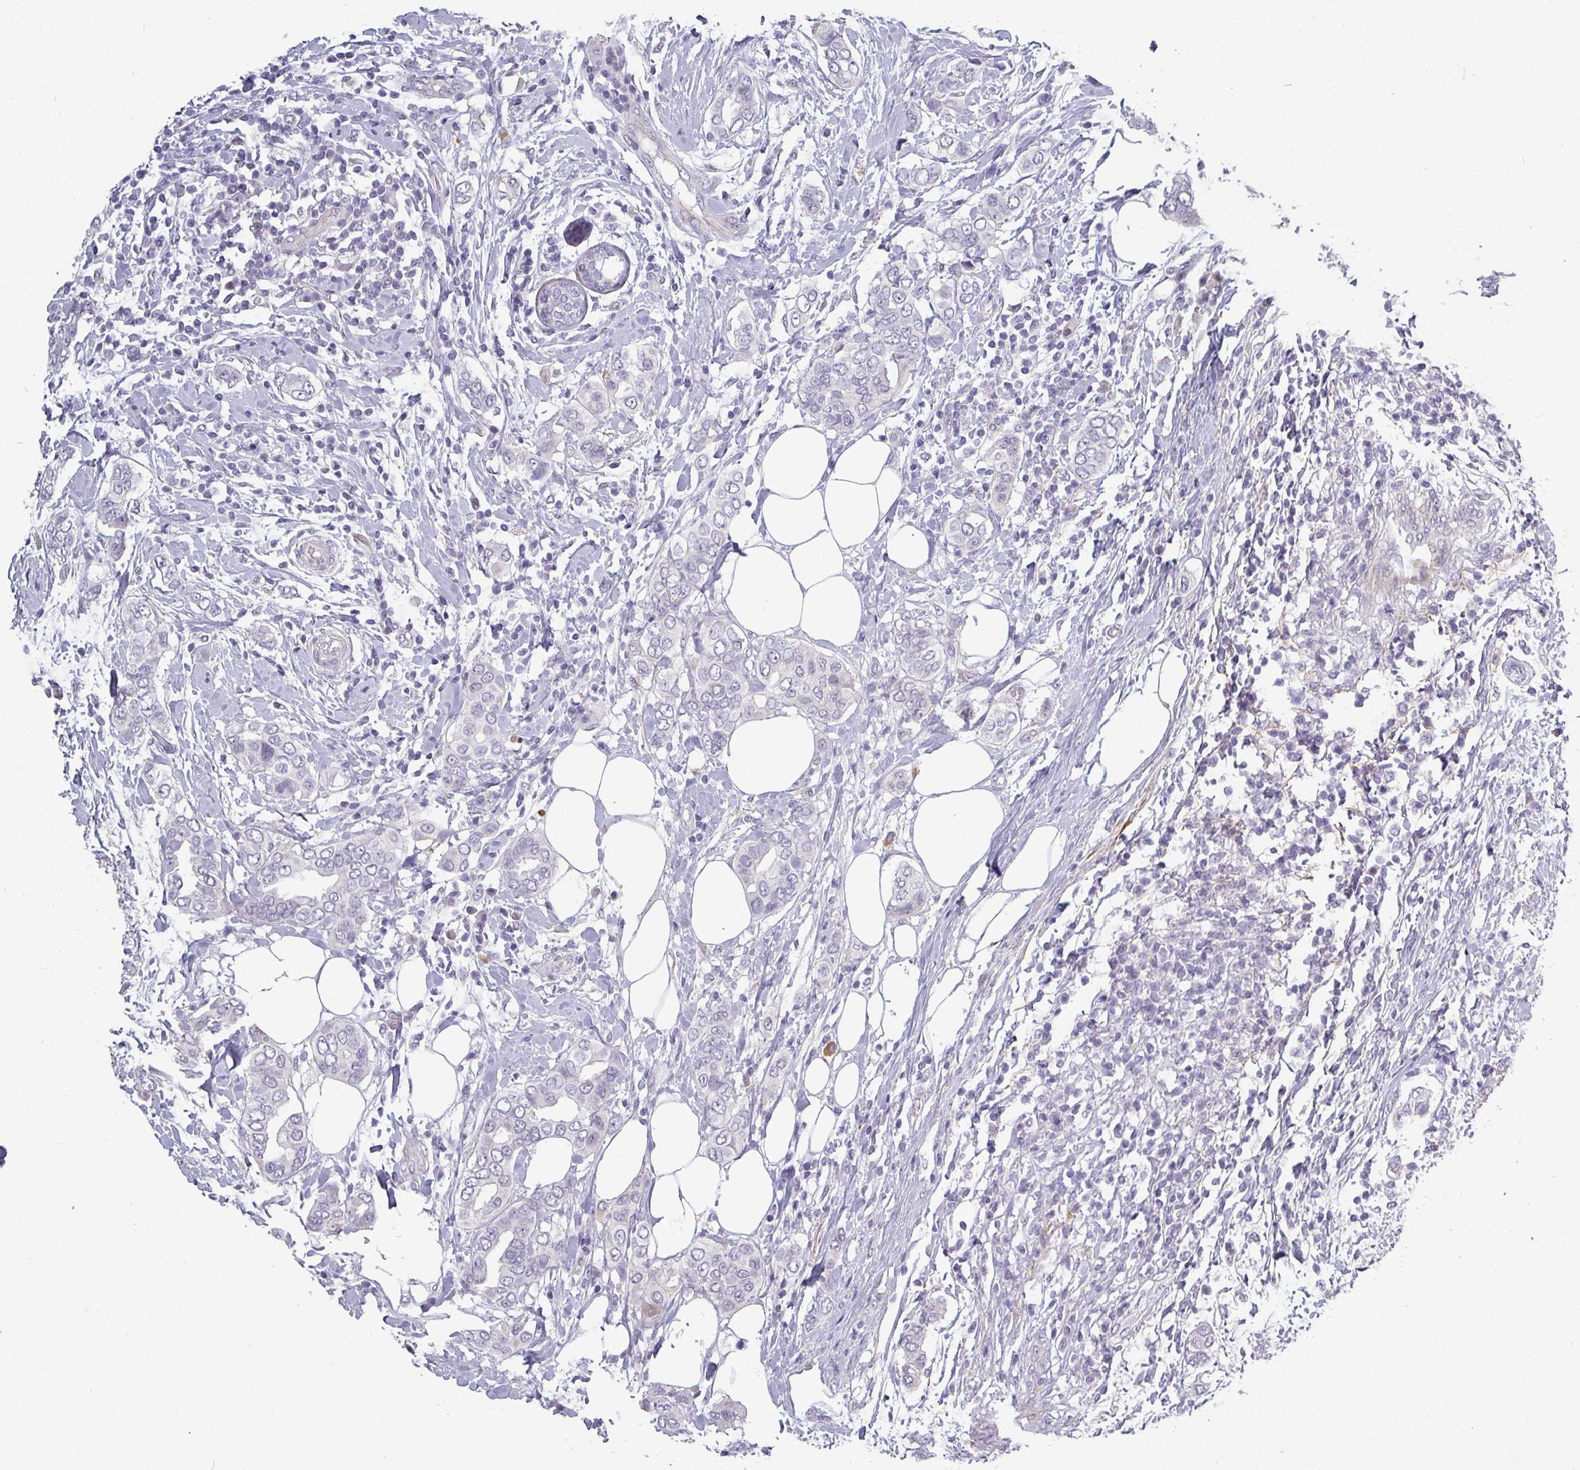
{"staining": {"intensity": "negative", "quantity": "none", "location": "none"}, "tissue": "breast cancer", "cell_type": "Tumor cells", "image_type": "cancer", "snomed": [{"axis": "morphology", "description": "Lobular carcinoma"}, {"axis": "topography", "description": "Breast"}], "caption": "Immunohistochemical staining of human breast lobular carcinoma exhibits no significant expression in tumor cells.", "gene": "C2orf16", "patient": {"sex": "female", "age": 51}}